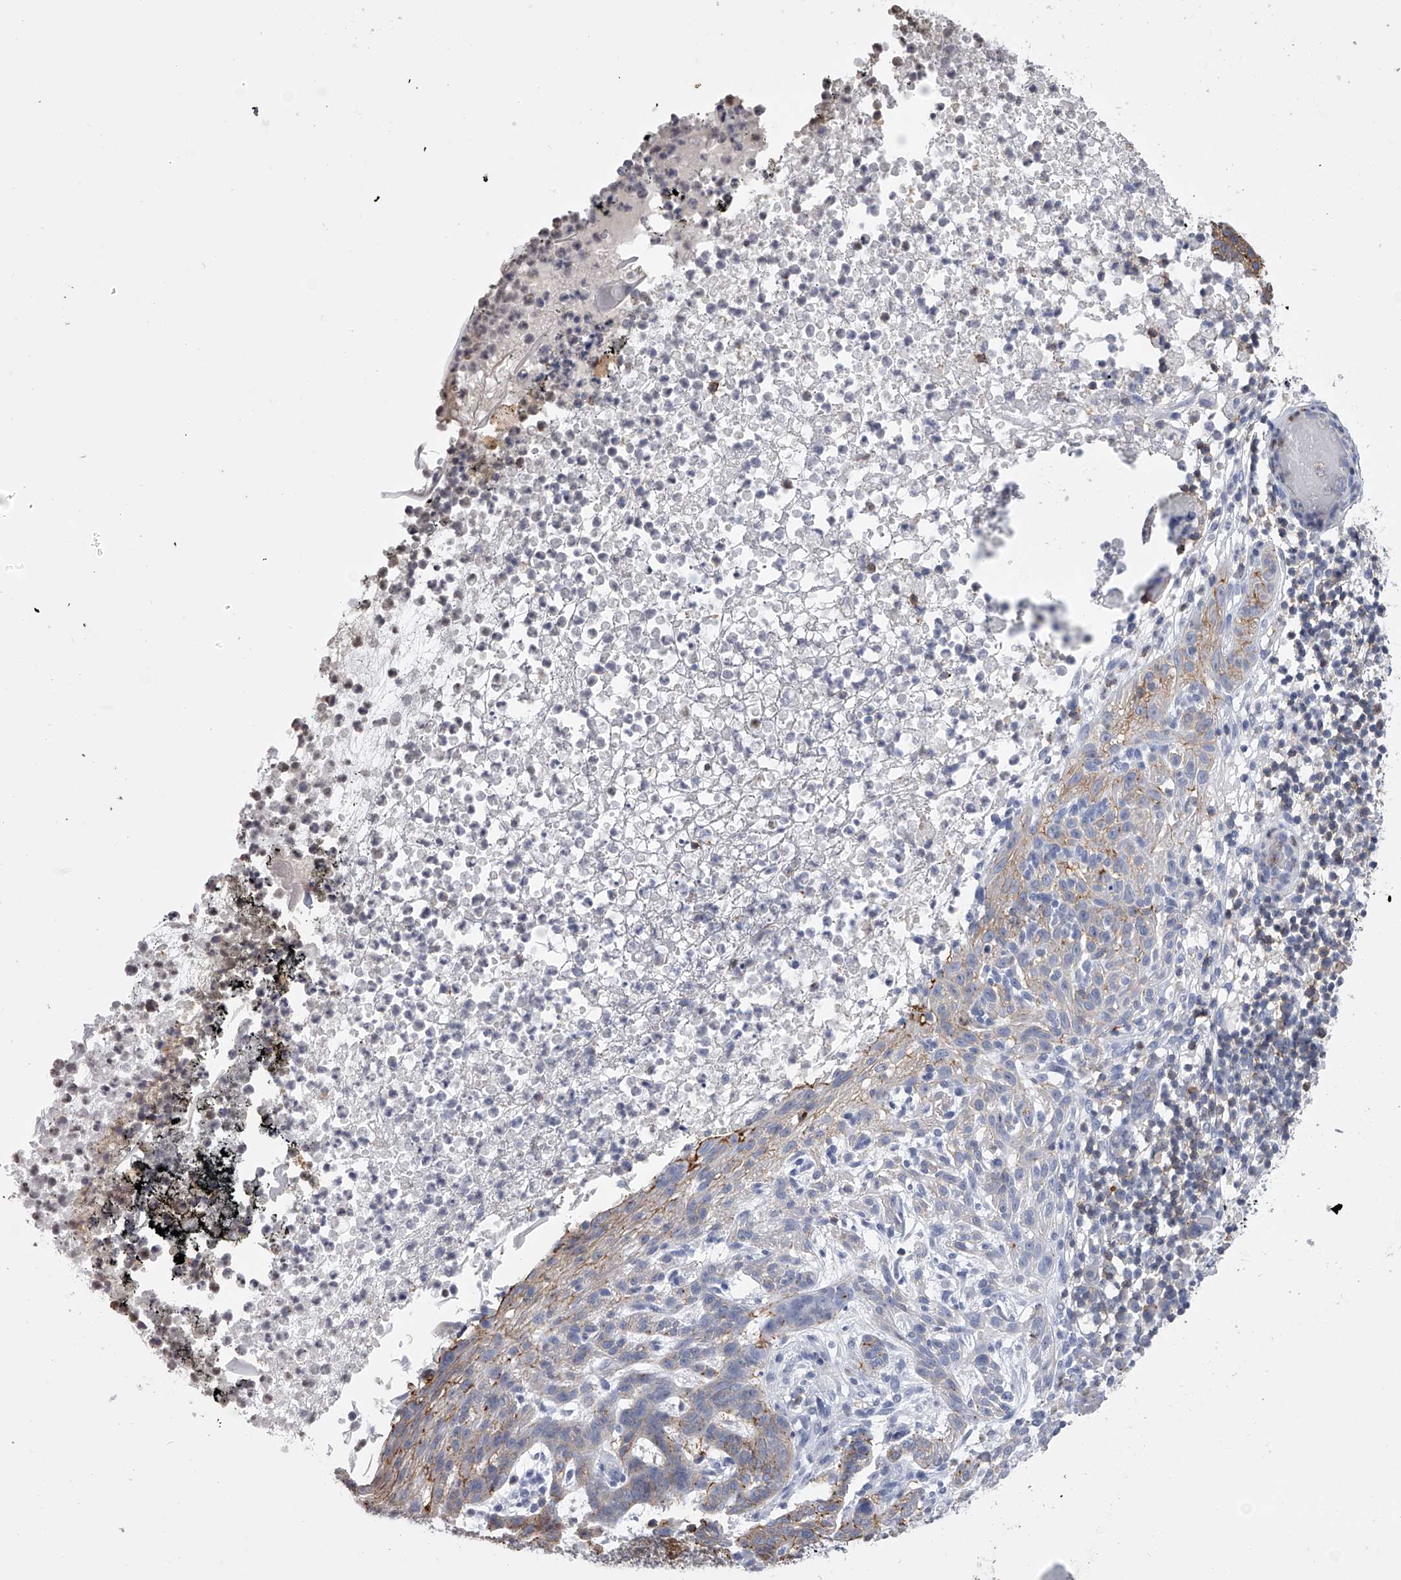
{"staining": {"intensity": "negative", "quantity": "none", "location": "none"}, "tissue": "skin cancer", "cell_type": "Tumor cells", "image_type": "cancer", "snomed": [{"axis": "morphology", "description": "Normal tissue, NOS"}, {"axis": "morphology", "description": "Basal cell carcinoma"}, {"axis": "topography", "description": "Skin"}], "caption": "Immunohistochemistry (IHC) micrograph of neoplastic tissue: skin cancer stained with DAB reveals no significant protein expression in tumor cells.", "gene": "TASP1", "patient": {"sex": "male", "age": 64}}